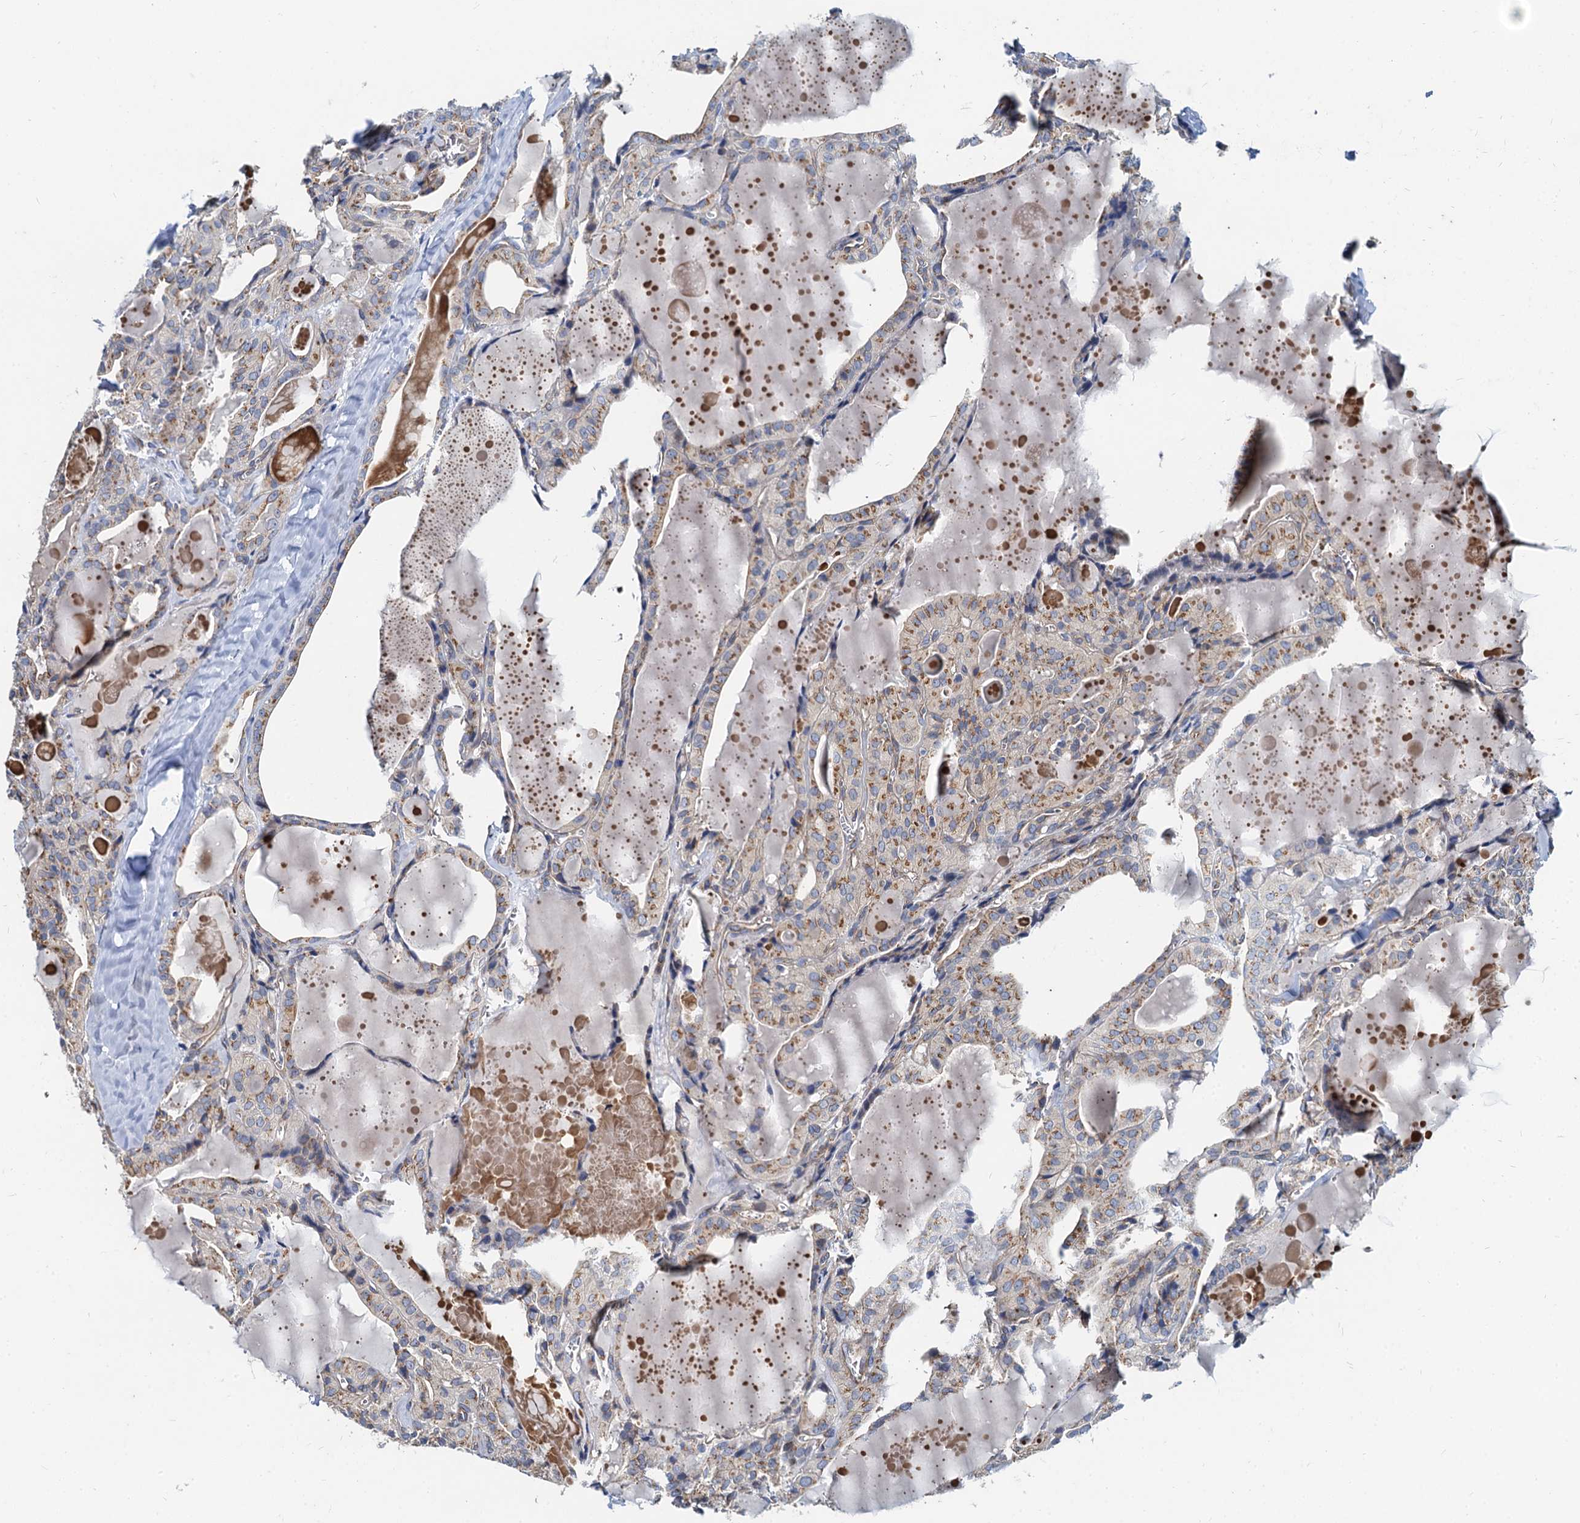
{"staining": {"intensity": "moderate", "quantity": ">75%", "location": "cytoplasmic/membranous"}, "tissue": "thyroid cancer", "cell_type": "Tumor cells", "image_type": "cancer", "snomed": [{"axis": "morphology", "description": "Papillary adenocarcinoma, NOS"}, {"axis": "topography", "description": "Thyroid gland"}], "caption": "Immunohistochemistry (IHC) of human thyroid cancer (papillary adenocarcinoma) displays medium levels of moderate cytoplasmic/membranous expression in about >75% of tumor cells.", "gene": "NGRN", "patient": {"sex": "male", "age": 52}}